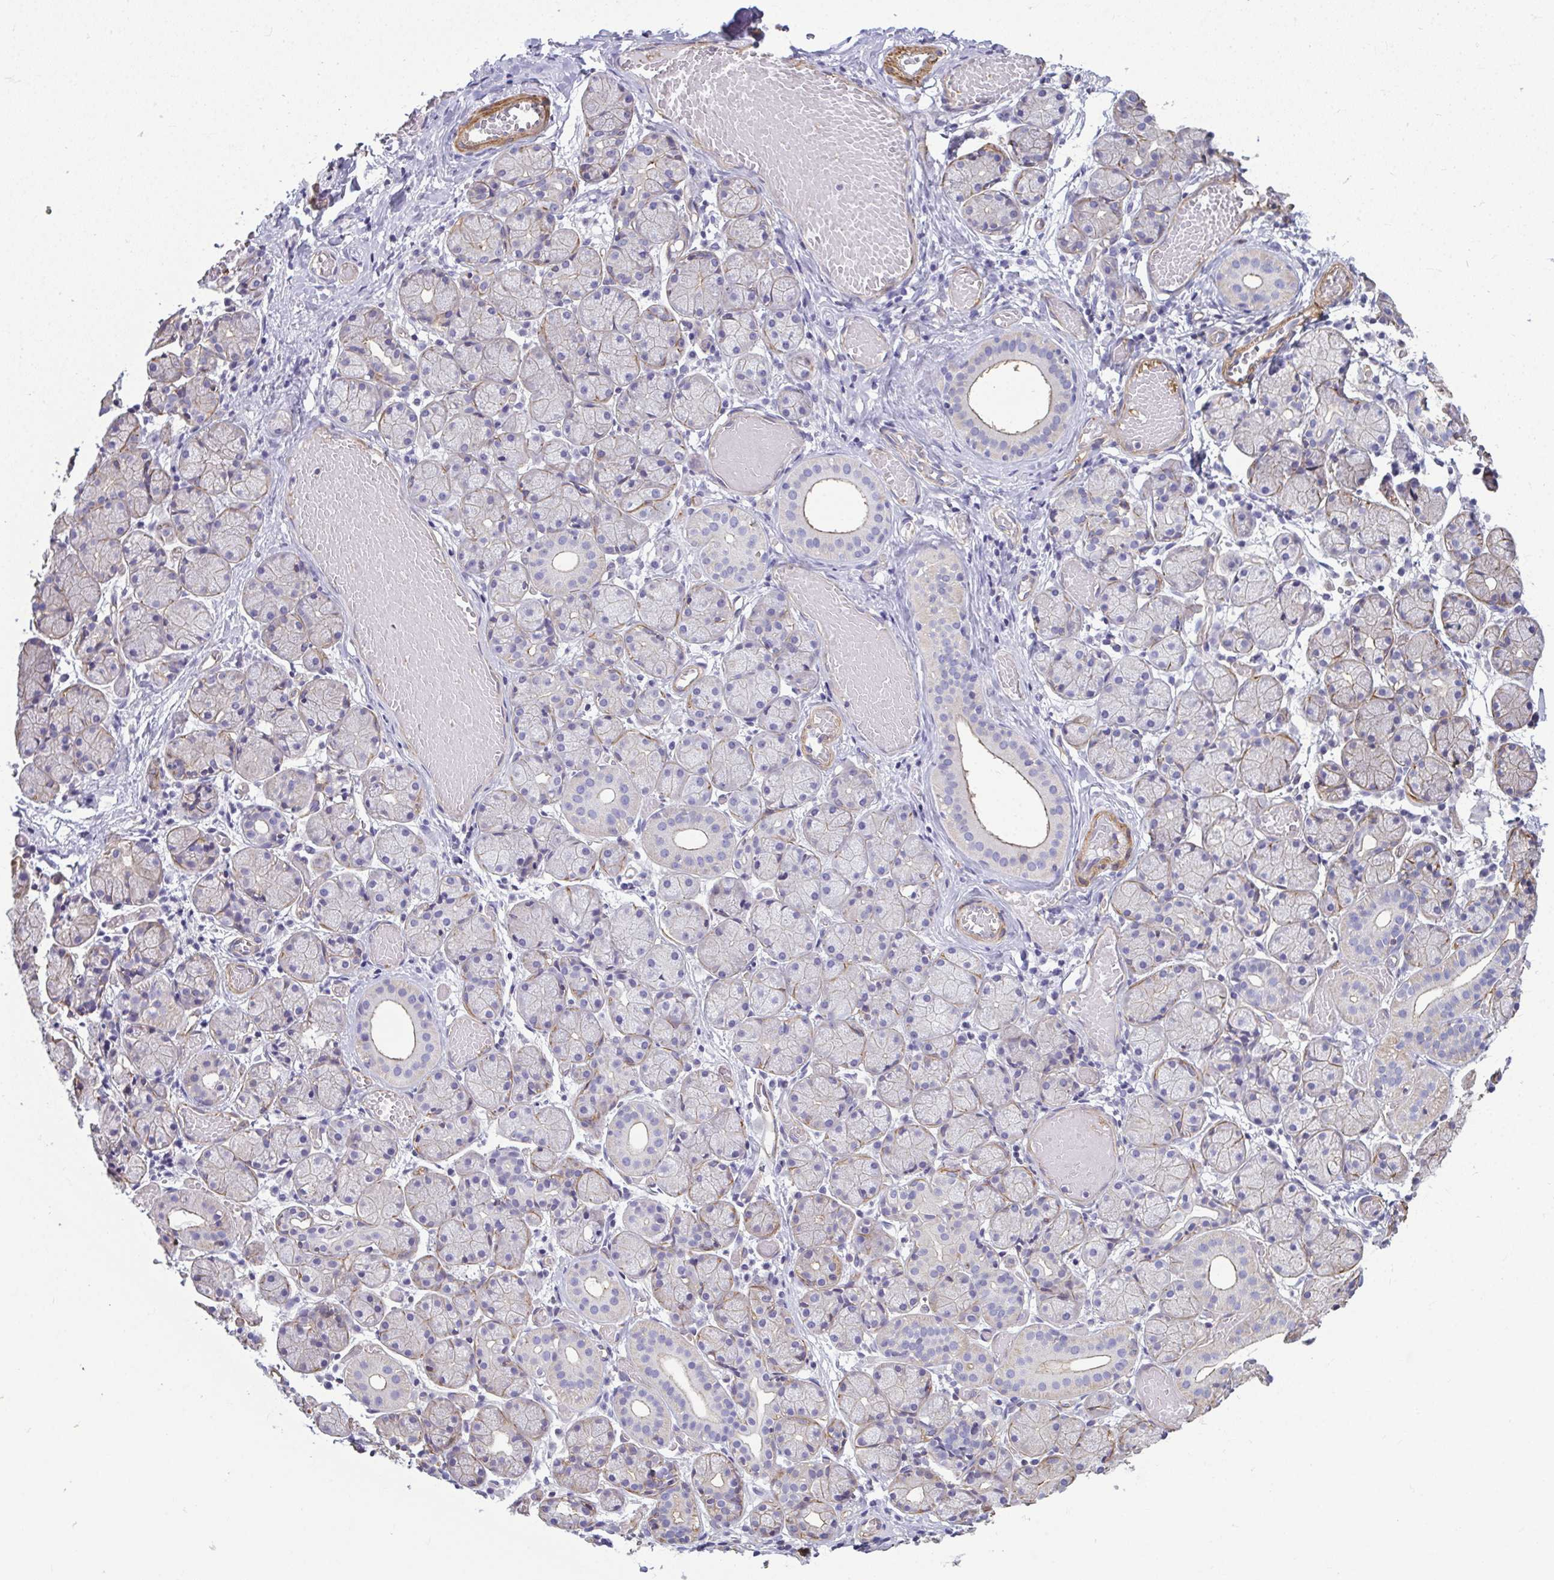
{"staining": {"intensity": "weak", "quantity": "<25%", "location": "cytoplasmic/membranous"}, "tissue": "salivary gland", "cell_type": "Glandular cells", "image_type": "normal", "snomed": [{"axis": "morphology", "description": "Normal tissue, NOS"}, {"axis": "topography", "description": "Salivary gland"}], "caption": "Immunohistochemistry photomicrograph of normal human salivary gland stained for a protein (brown), which exhibits no staining in glandular cells.", "gene": "MYL1", "patient": {"sex": "female", "age": 24}}